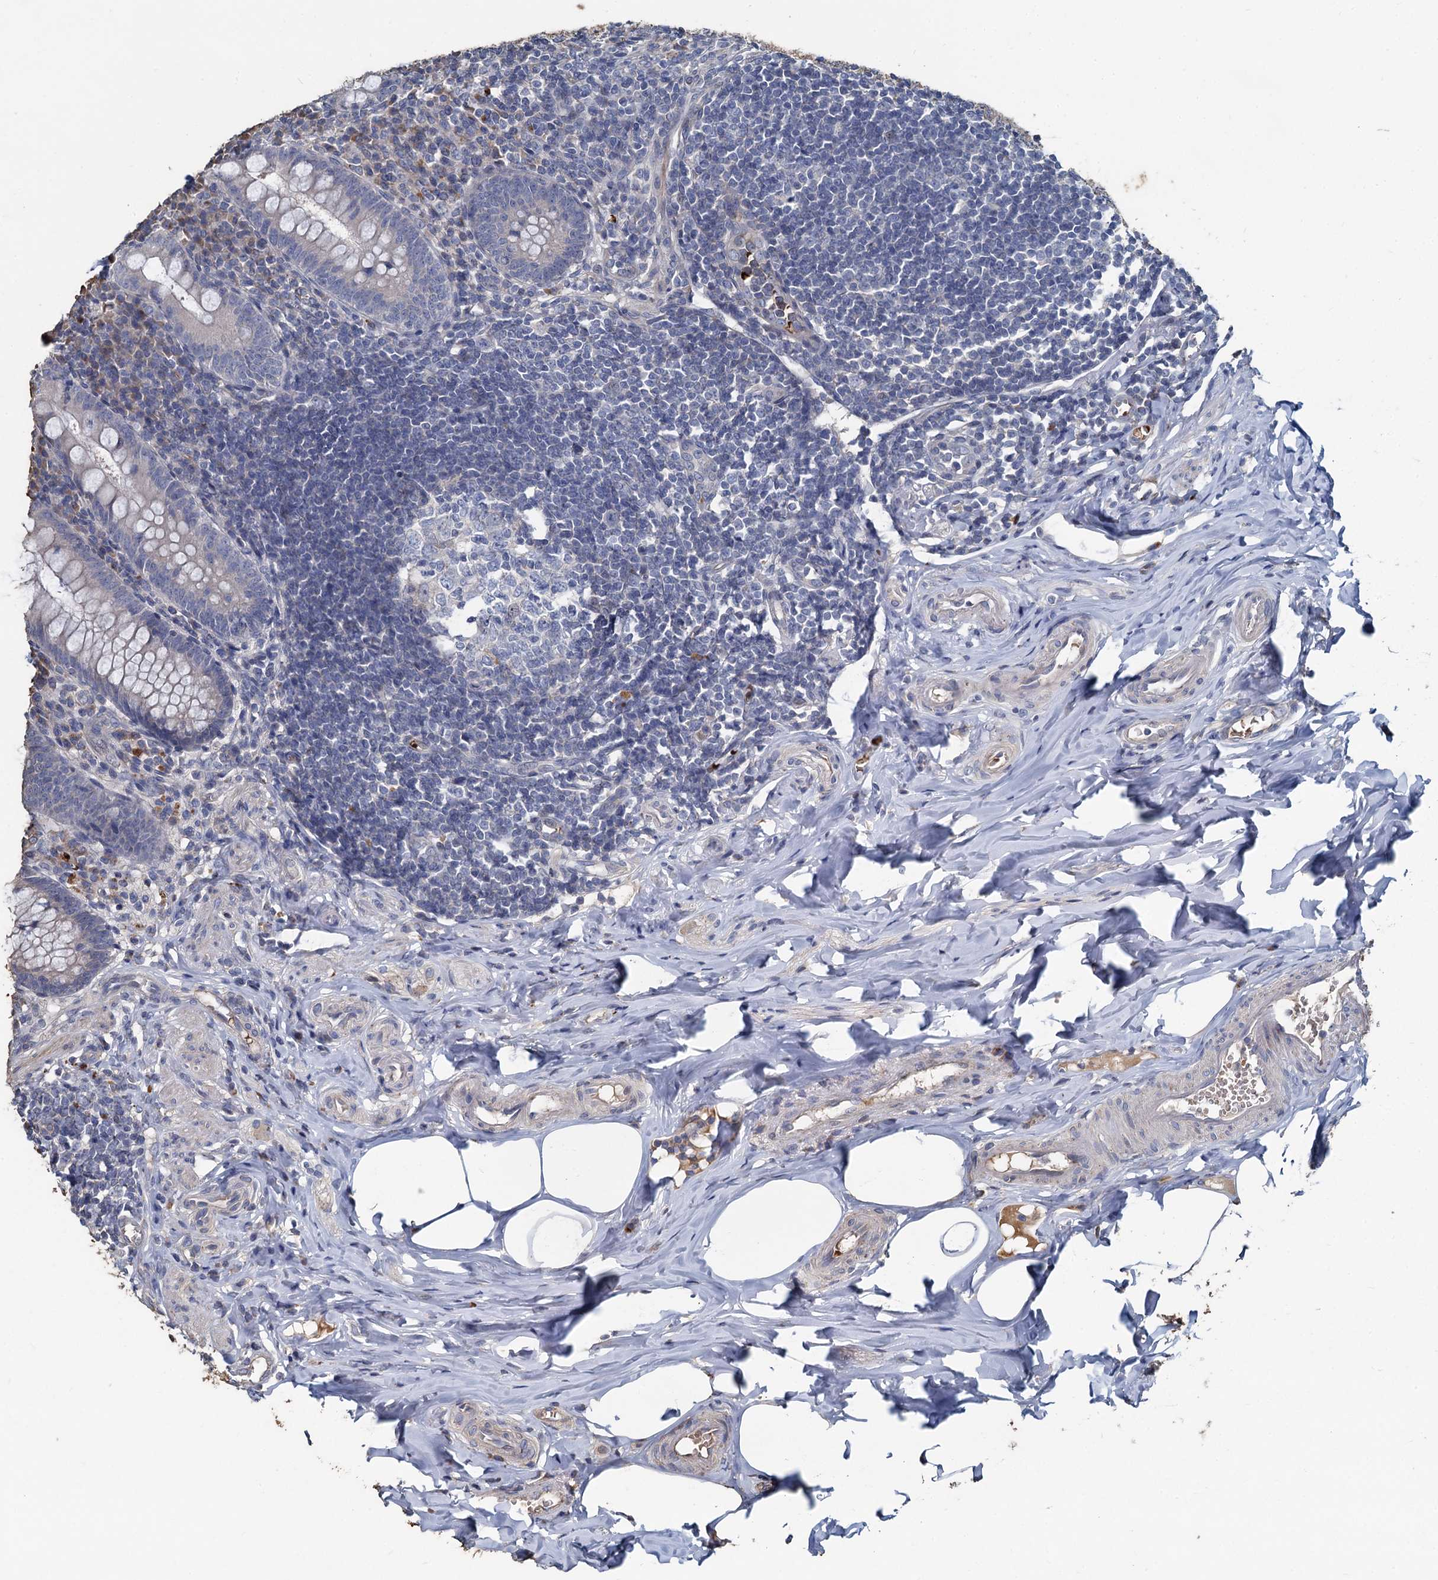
{"staining": {"intensity": "moderate", "quantity": "<25%", "location": "cytoplasmic/membranous"}, "tissue": "appendix", "cell_type": "Glandular cells", "image_type": "normal", "snomed": [{"axis": "morphology", "description": "Normal tissue, NOS"}, {"axis": "topography", "description": "Appendix"}], "caption": "Immunohistochemistry micrograph of benign appendix: appendix stained using immunohistochemistry reveals low levels of moderate protein expression localized specifically in the cytoplasmic/membranous of glandular cells, appearing as a cytoplasmic/membranous brown color.", "gene": "TCTN2", "patient": {"sex": "female", "age": 33}}